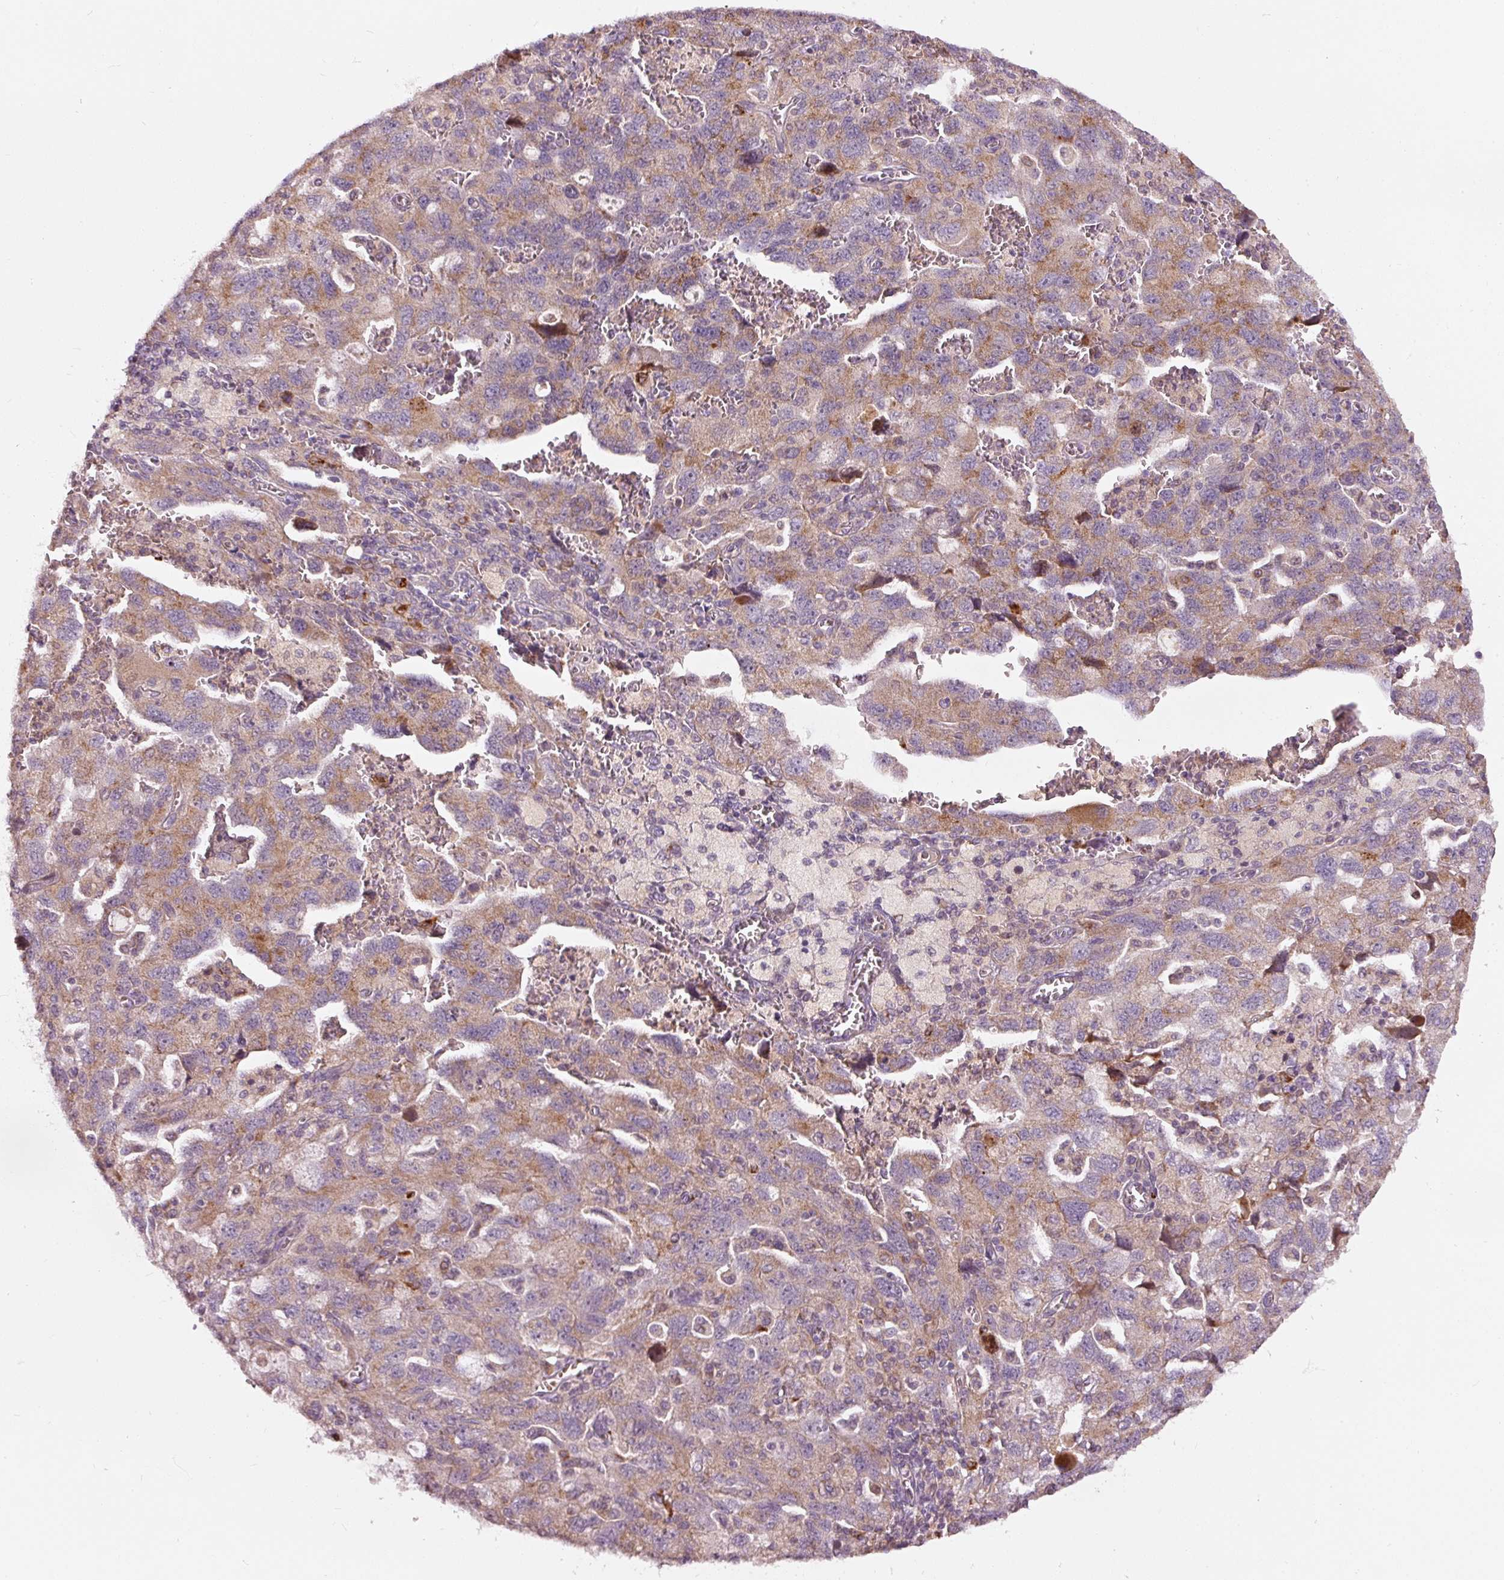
{"staining": {"intensity": "moderate", "quantity": "<25%", "location": "cytoplasmic/membranous"}, "tissue": "ovarian cancer", "cell_type": "Tumor cells", "image_type": "cancer", "snomed": [{"axis": "morphology", "description": "Carcinoma, NOS"}, {"axis": "morphology", "description": "Cystadenocarcinoma, serous, NOS"}, {"axis": "topography", "description": "Ovary"}], "caption": "Protein expression analysis of ovarian carcinoma shows moderate cytoplasmic/membranous staining in about <25% of tumor cells.", "gene": "KLHL21", "patient": {"sex": "female", "age": 69}}